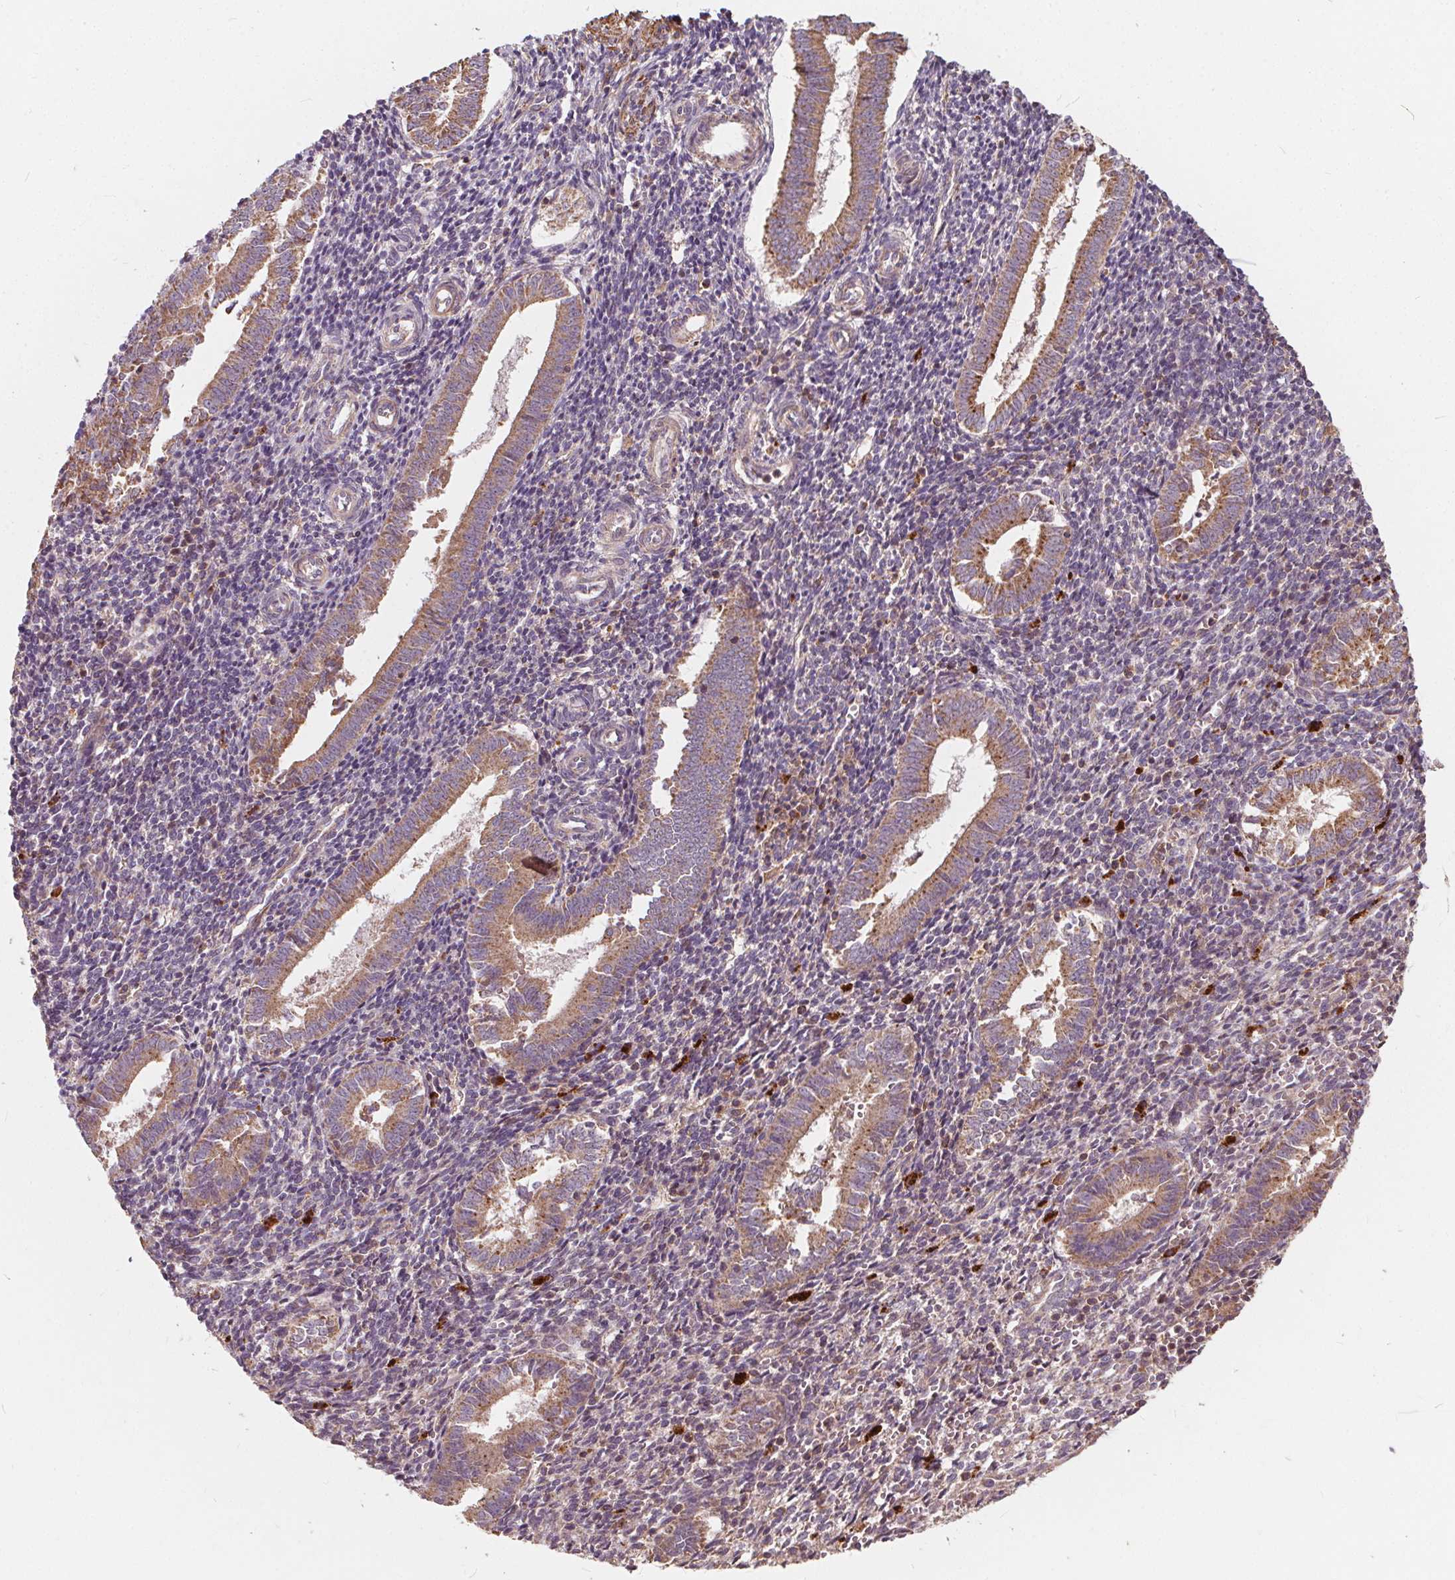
{"staining": {"intensity": "negative", "quantity": "none", "location": "none"}, "tissue": "endometrium", "cell_type": "Cells in endometrial stroma", "image_type": "normal", "snomed": [{"axis": "morphology", "description": "Normal tissue, NOS"}, {"axis": "topography", "description": "Endometrium"}], "caption": "A histopathology image of endometrium stained for a protein displays no brown staining in cells in endometrial stroma.", "gene": "ORAI2", "patient": {"sex": "female", "age": 25}}